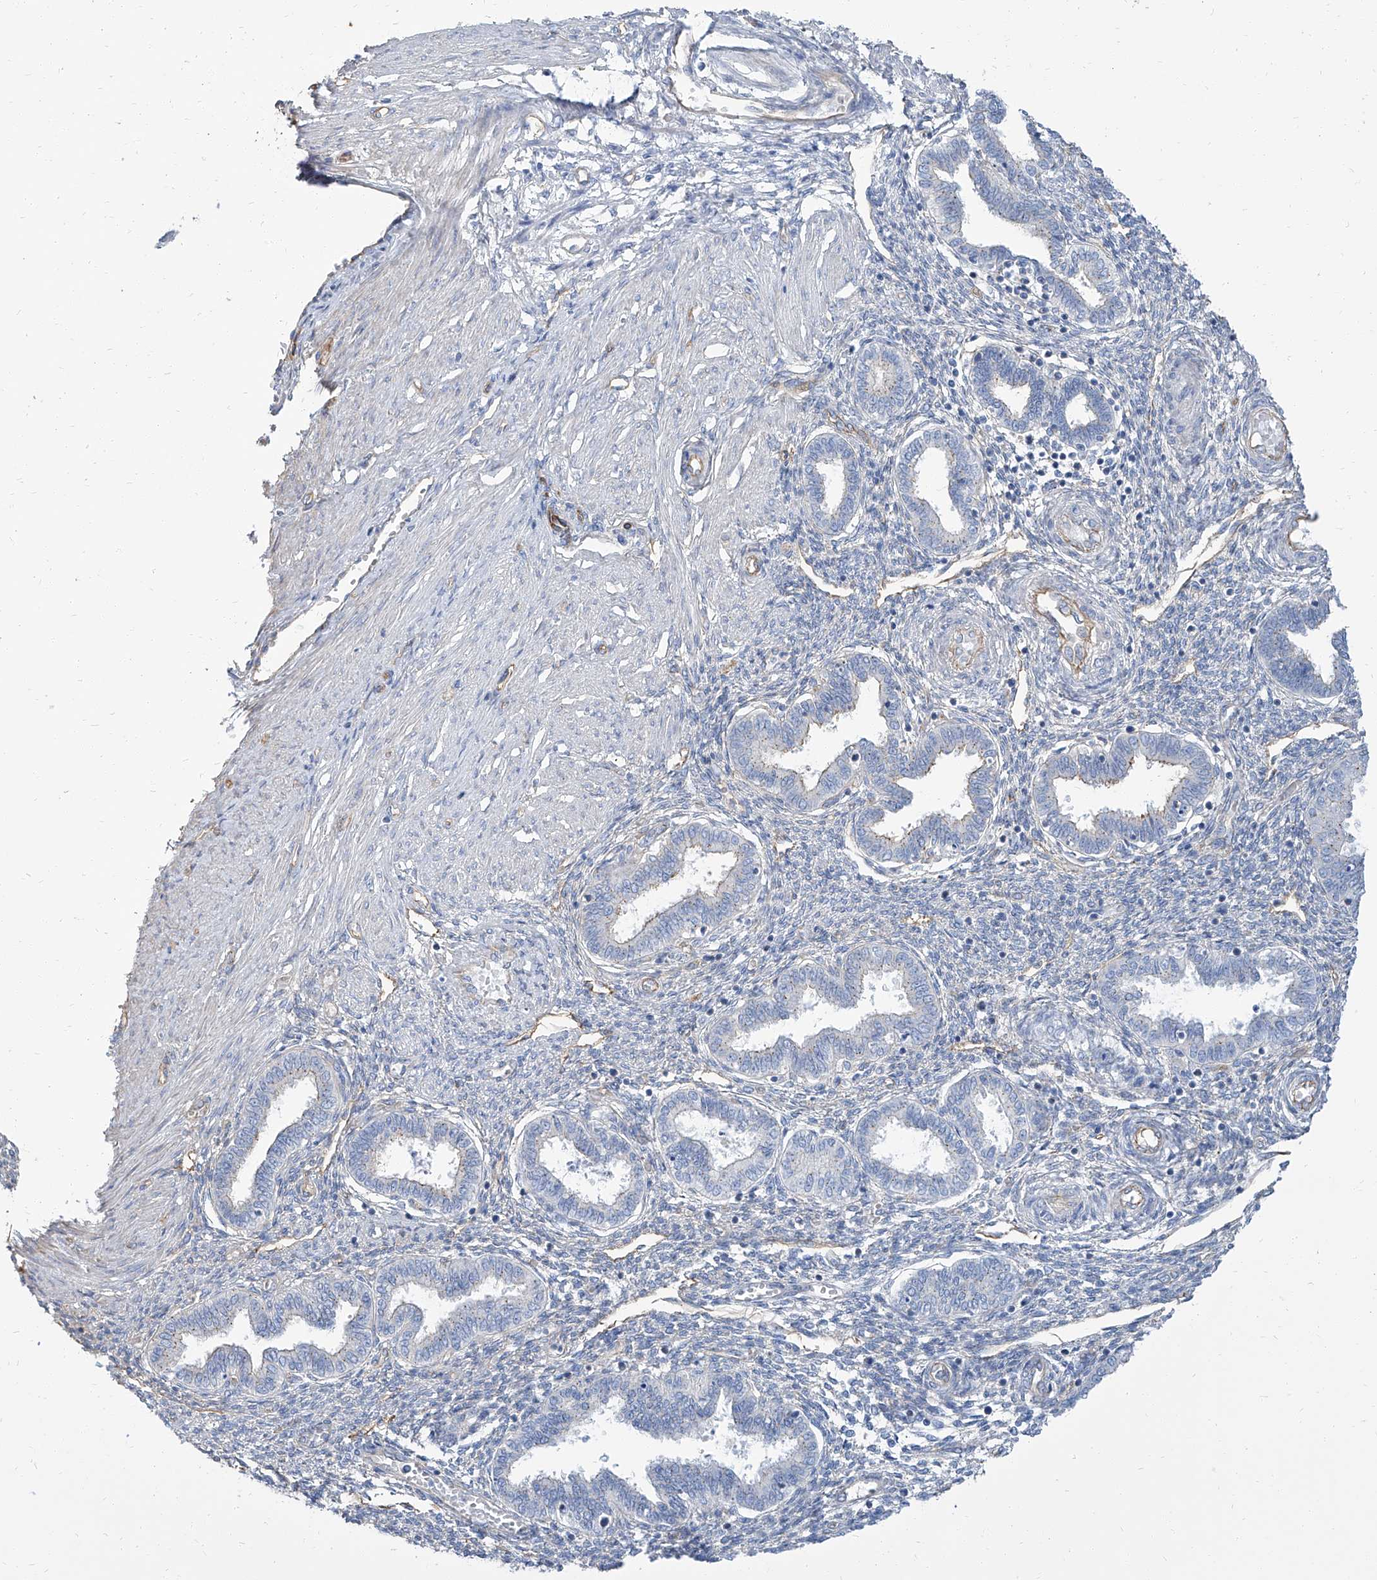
{"staining": {"intensity": "negative", "quantity": "none", "location": "none"}, "tissue": "endometrium", "cell_type": "Cells in endometrial stroma", "image_type": "normal", "snomed": [{"axis": "morphology", "description": "Normal tissue, NOS"}, {"axis": "topography", "description": "Endometrium"}], "caption": "This is a histopathology image of immunohistochemistry staining of normal endometrium, which shows no staining in cells in endometrial stroma.", "gene": "TXLNB", "patient": {"sex": "female", "age": 33}}